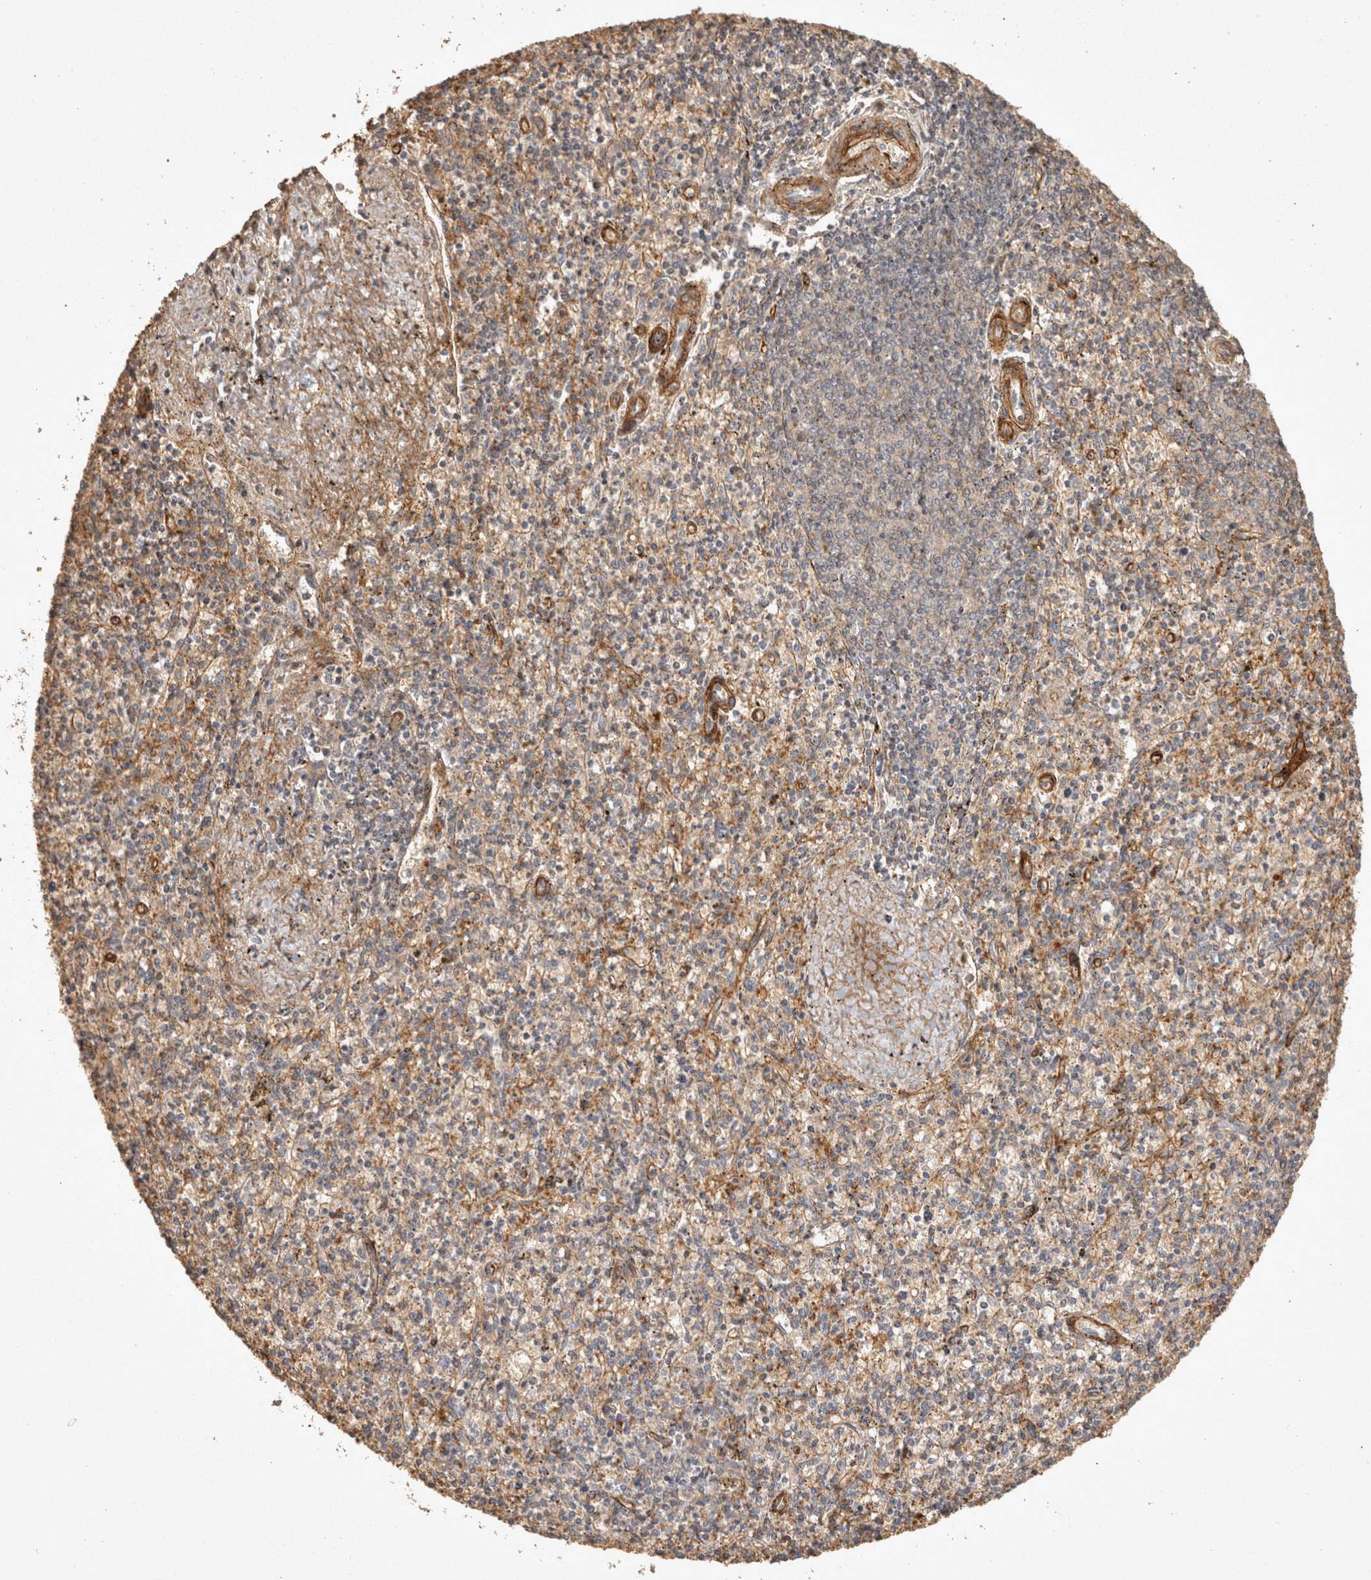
{"staining": {"intensity": "weak", "quantity": "25%-75%", "location": "cytoplasmic/membranous"}, "tissue": "spleen", "cell_type": "Cells in red pulp", "image_type": "normal", "snomed": [{"axis": "morphology", "description": "Normal tissue, NOS"}, {"axis": "topography", "description": "Spleen"}], "caption": "Immunohistochemical staining of unremarkable spleen demonstrates 25%-75% levels of weak cytoplasmic/membranous protein positivity in approximately 25%-75% of cells in red pulp.", "gene": "OSTN", "patient": {"sex": "male", "age": 72}}